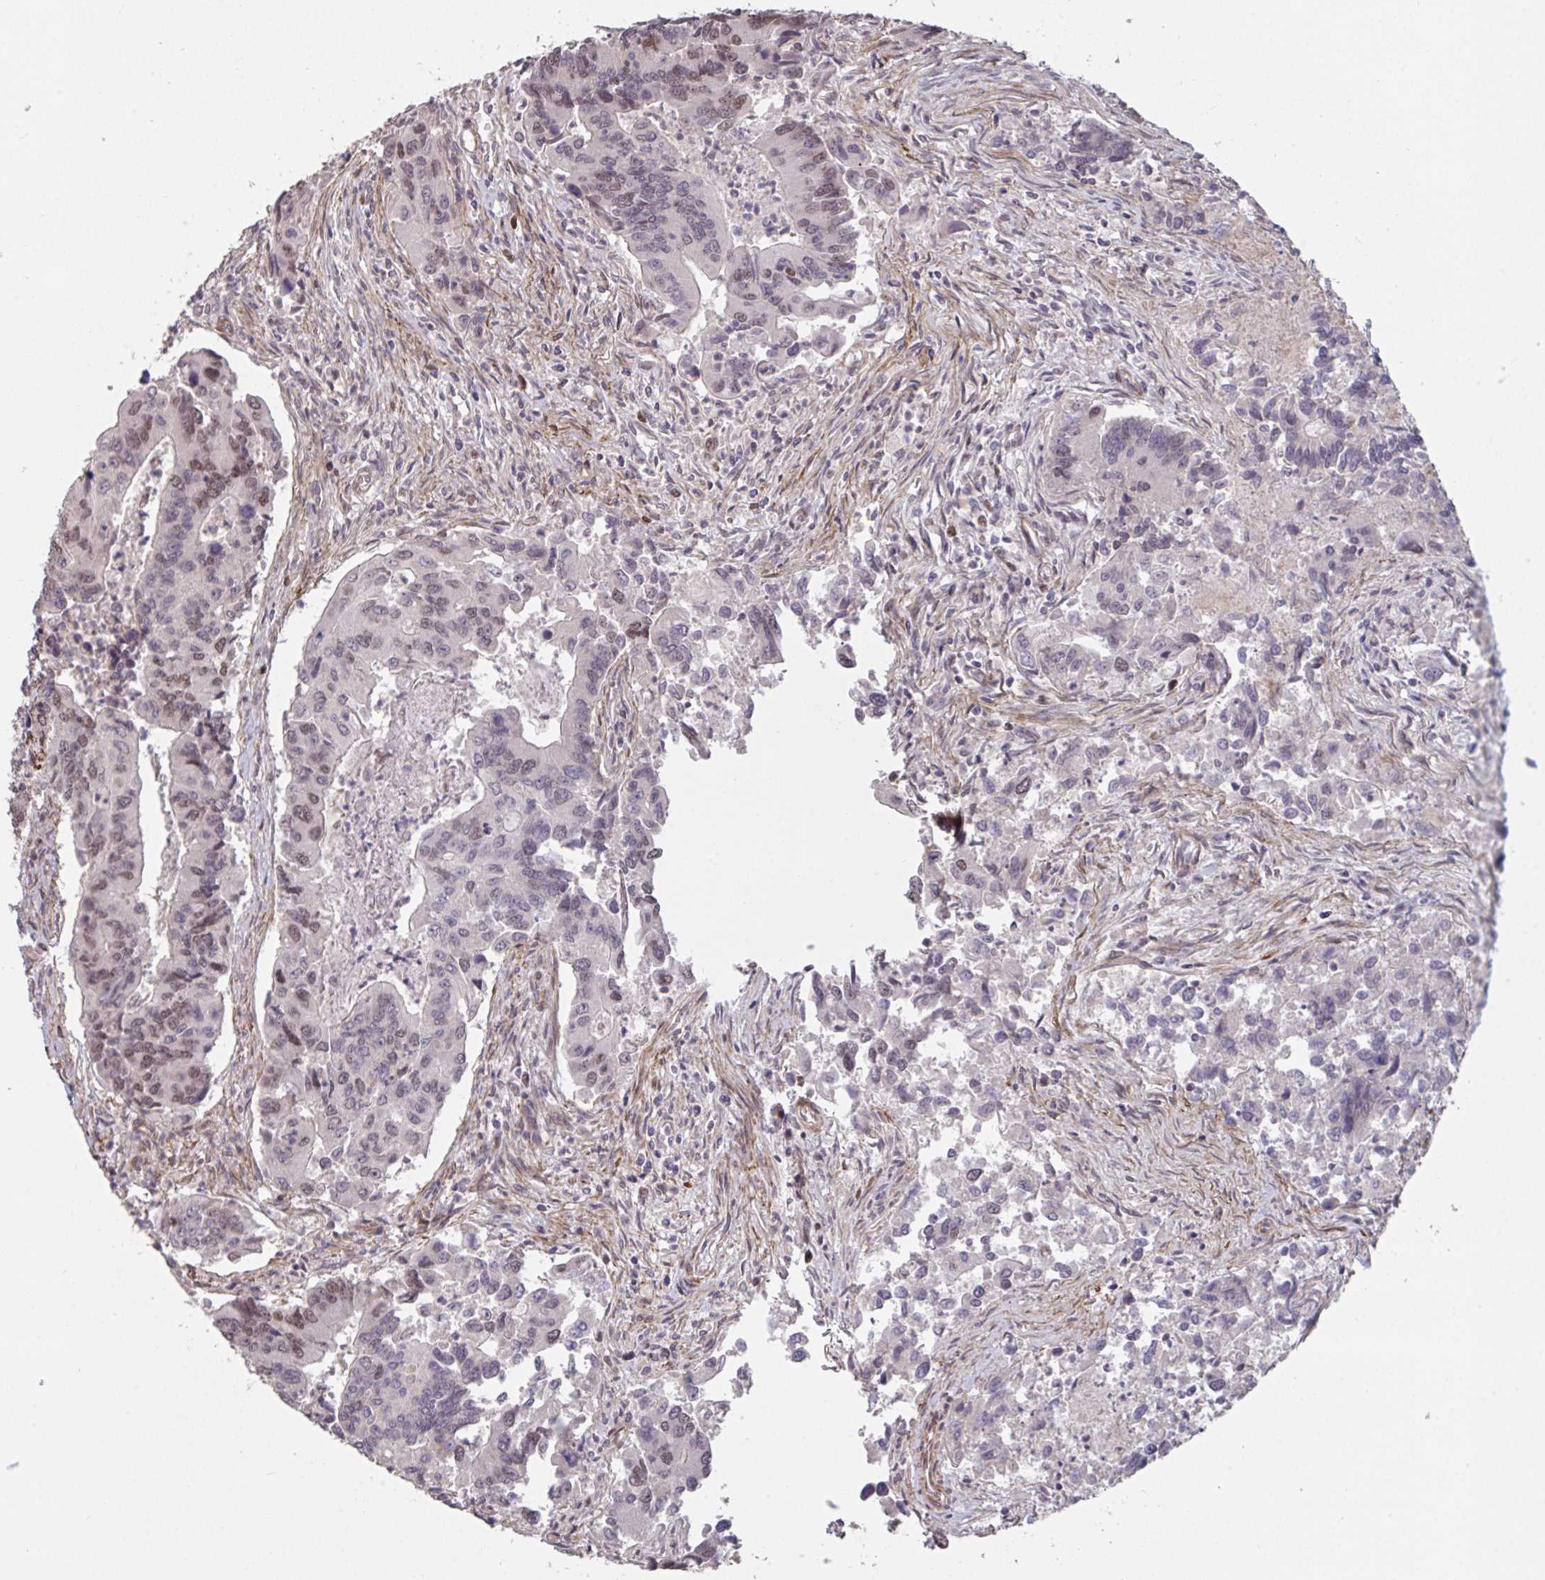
{"staining": {"intensity": "moderate", "quantity": "<25%", "location": "nuclear"}, "tissue": "colorectal cancer", "cell_type": "Tumor cells", "image_type": "cancer", "snomed": [{"axis": "morphology", "description": "Adenocarcinoma, NOS"}, {"axis": "topography", "description": "Colon"}], "caption": "Immunohistochemistry of human colorectal cancer reveals low levels of moderate nuclear expression in approximately <25% of tumor cells.", "gene": "IPO5", "patient": {"sex": "female", "age": 67}}